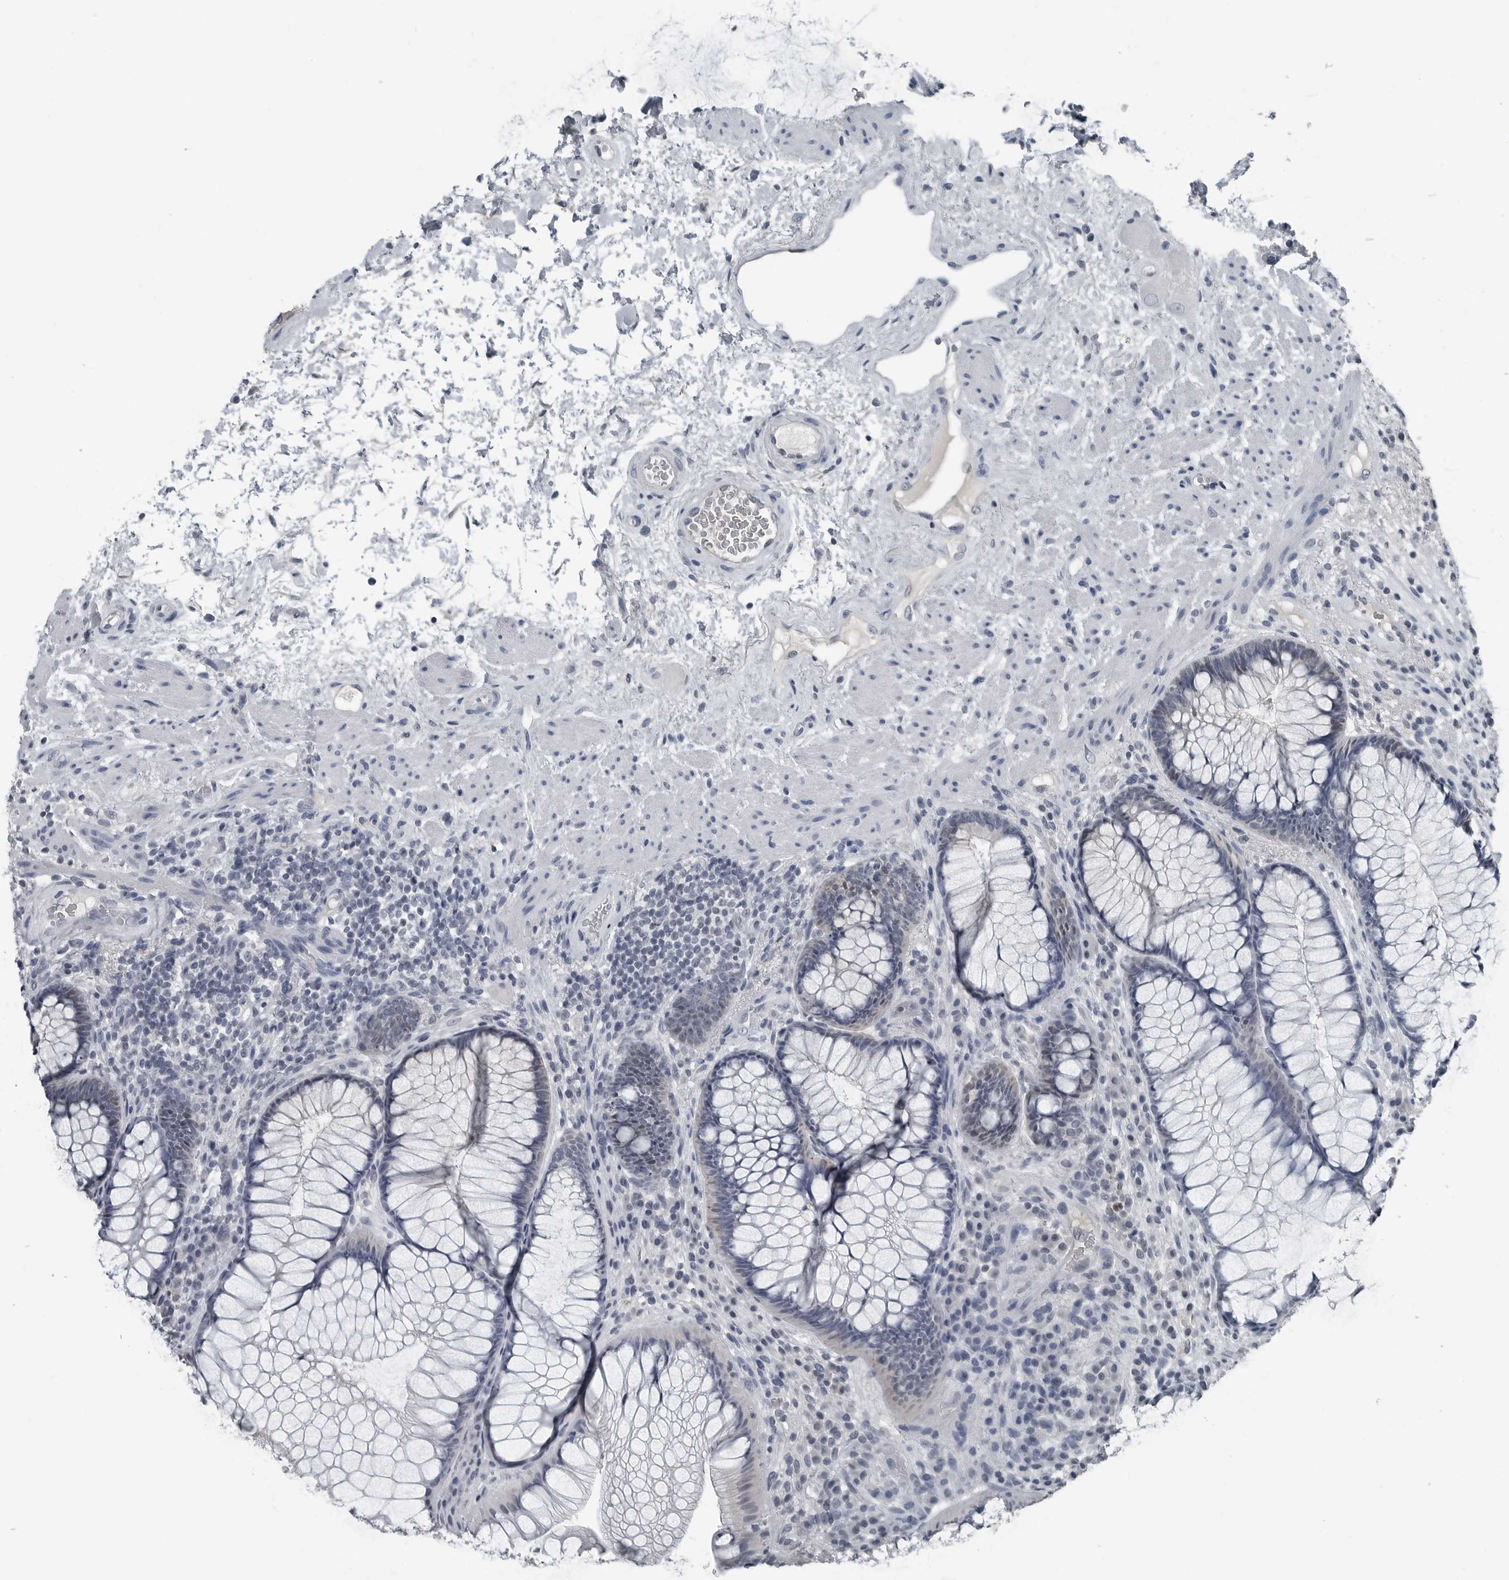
{"staining": {"intensity": "negative", "quantity": "none", "location": "none"}, "tissue": "rectum", "cell_type": "Glandular cells", "image_type": "normal", "snomed": [{"axis": "morphology", "description": "Normal tissue, NOS"}, {"axis": "topography", "description": "Rectum"}], "caption": "This photomicrograph is of benign rectum stained with immunohistochemistry (IHC) to label a protein in brown with the nuclei are counter-stained blue. There is no staining in glandular cells. The staining is performed using DAB (3,3'-diaminobenzidine) brown chromogen with nuclei counter-stained in using hematoxylin.", "gene": "SPINK1", "patient": {"sex": "male", "age": 51}}